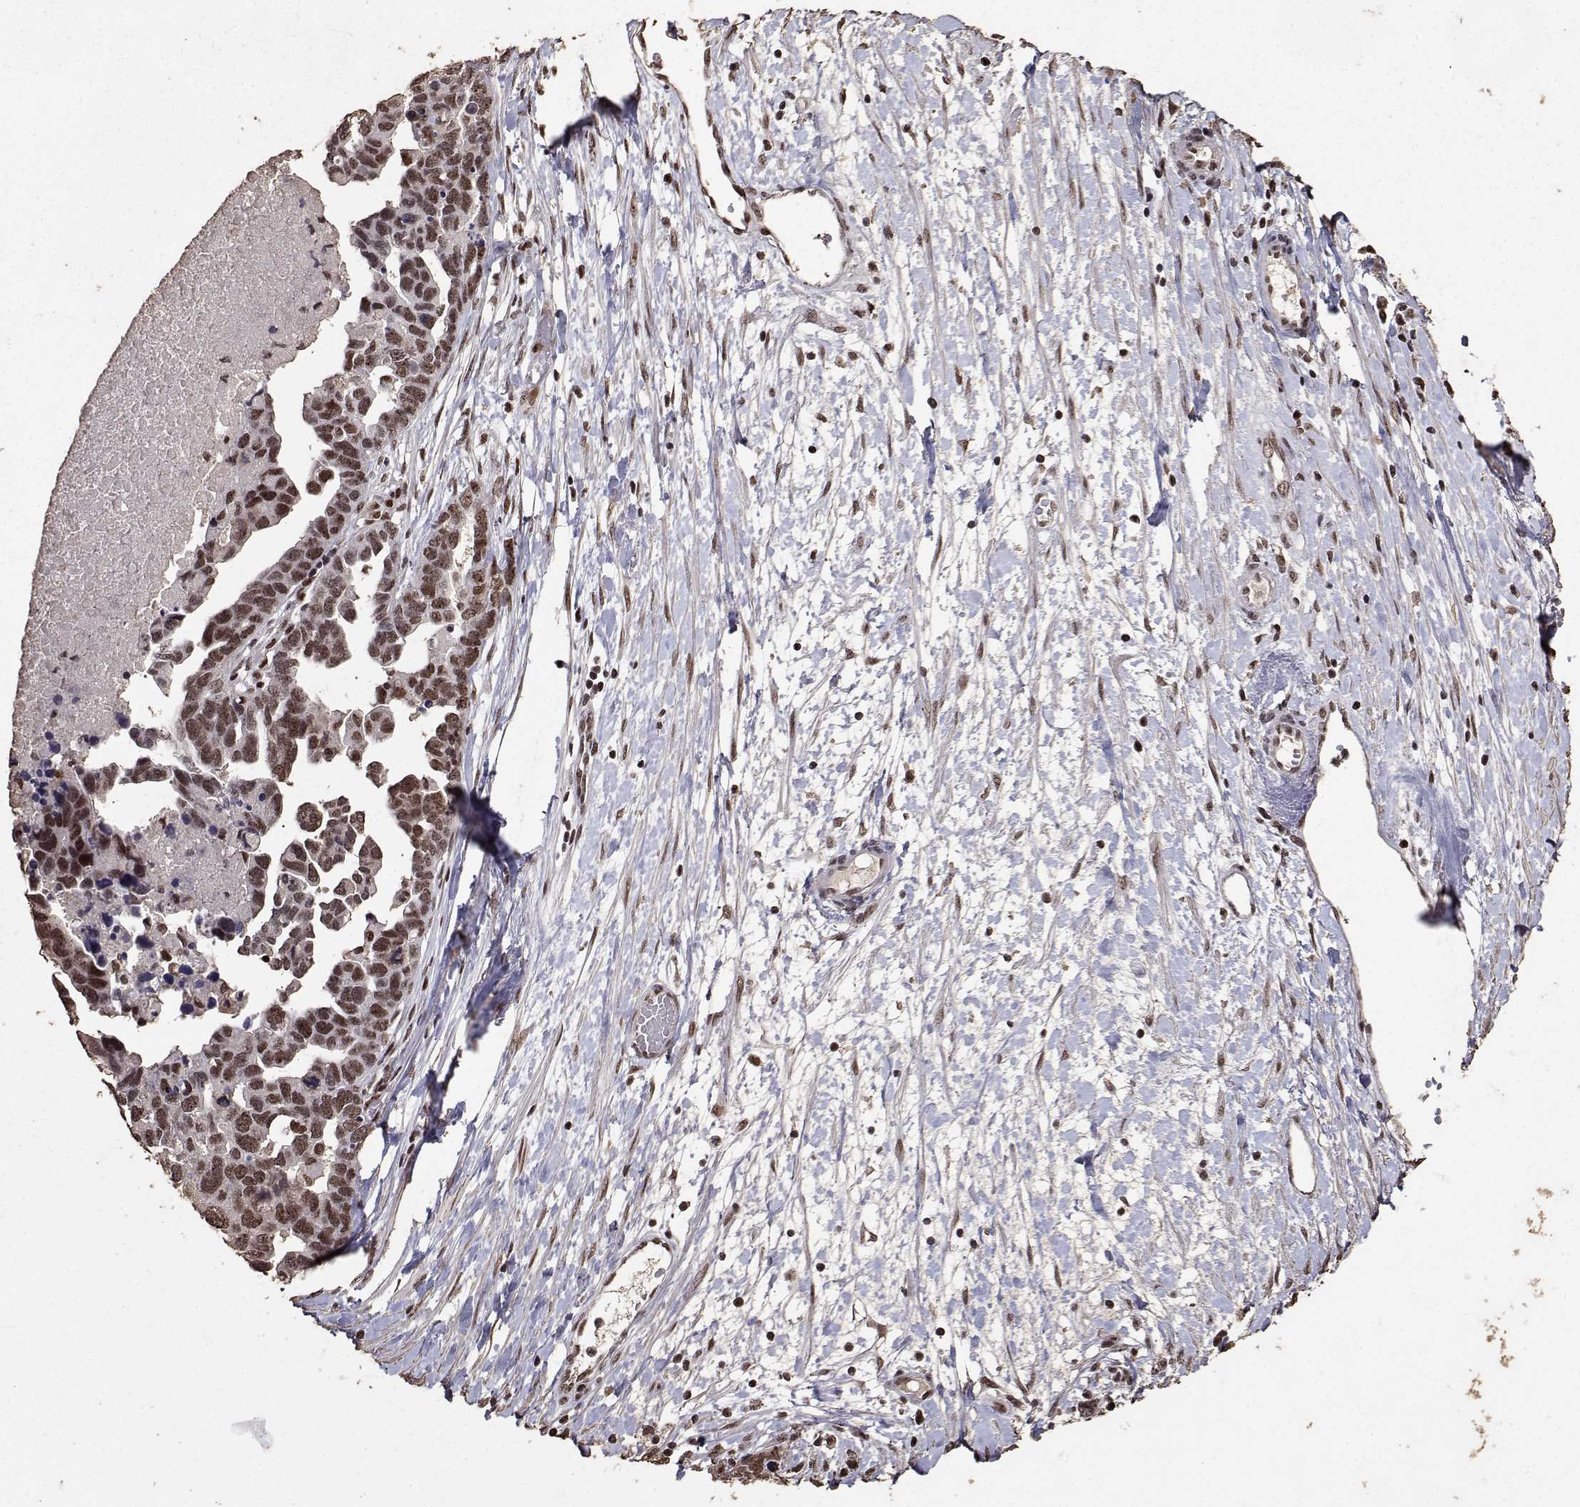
{"staining": {"intensity": "moderate", "quantity": ">75%", "location": "nuclear"}, "tissue": "ovarian cancer", "cell_type": "Tumor cells", "image_type": "cancer", "snomed": [{"axis": "morphology", "description": "Cystadenocarcinoma, serous, NOS"}, {"axis": "topography", "description": "Ovary"}], "caption": "Protein staining of ovarian cancer tissue shows moderate nuclear expression in approximately >75% of tumor cells.", "gene": "TOE1", "patient": {"sex": "female", "age": 54}}